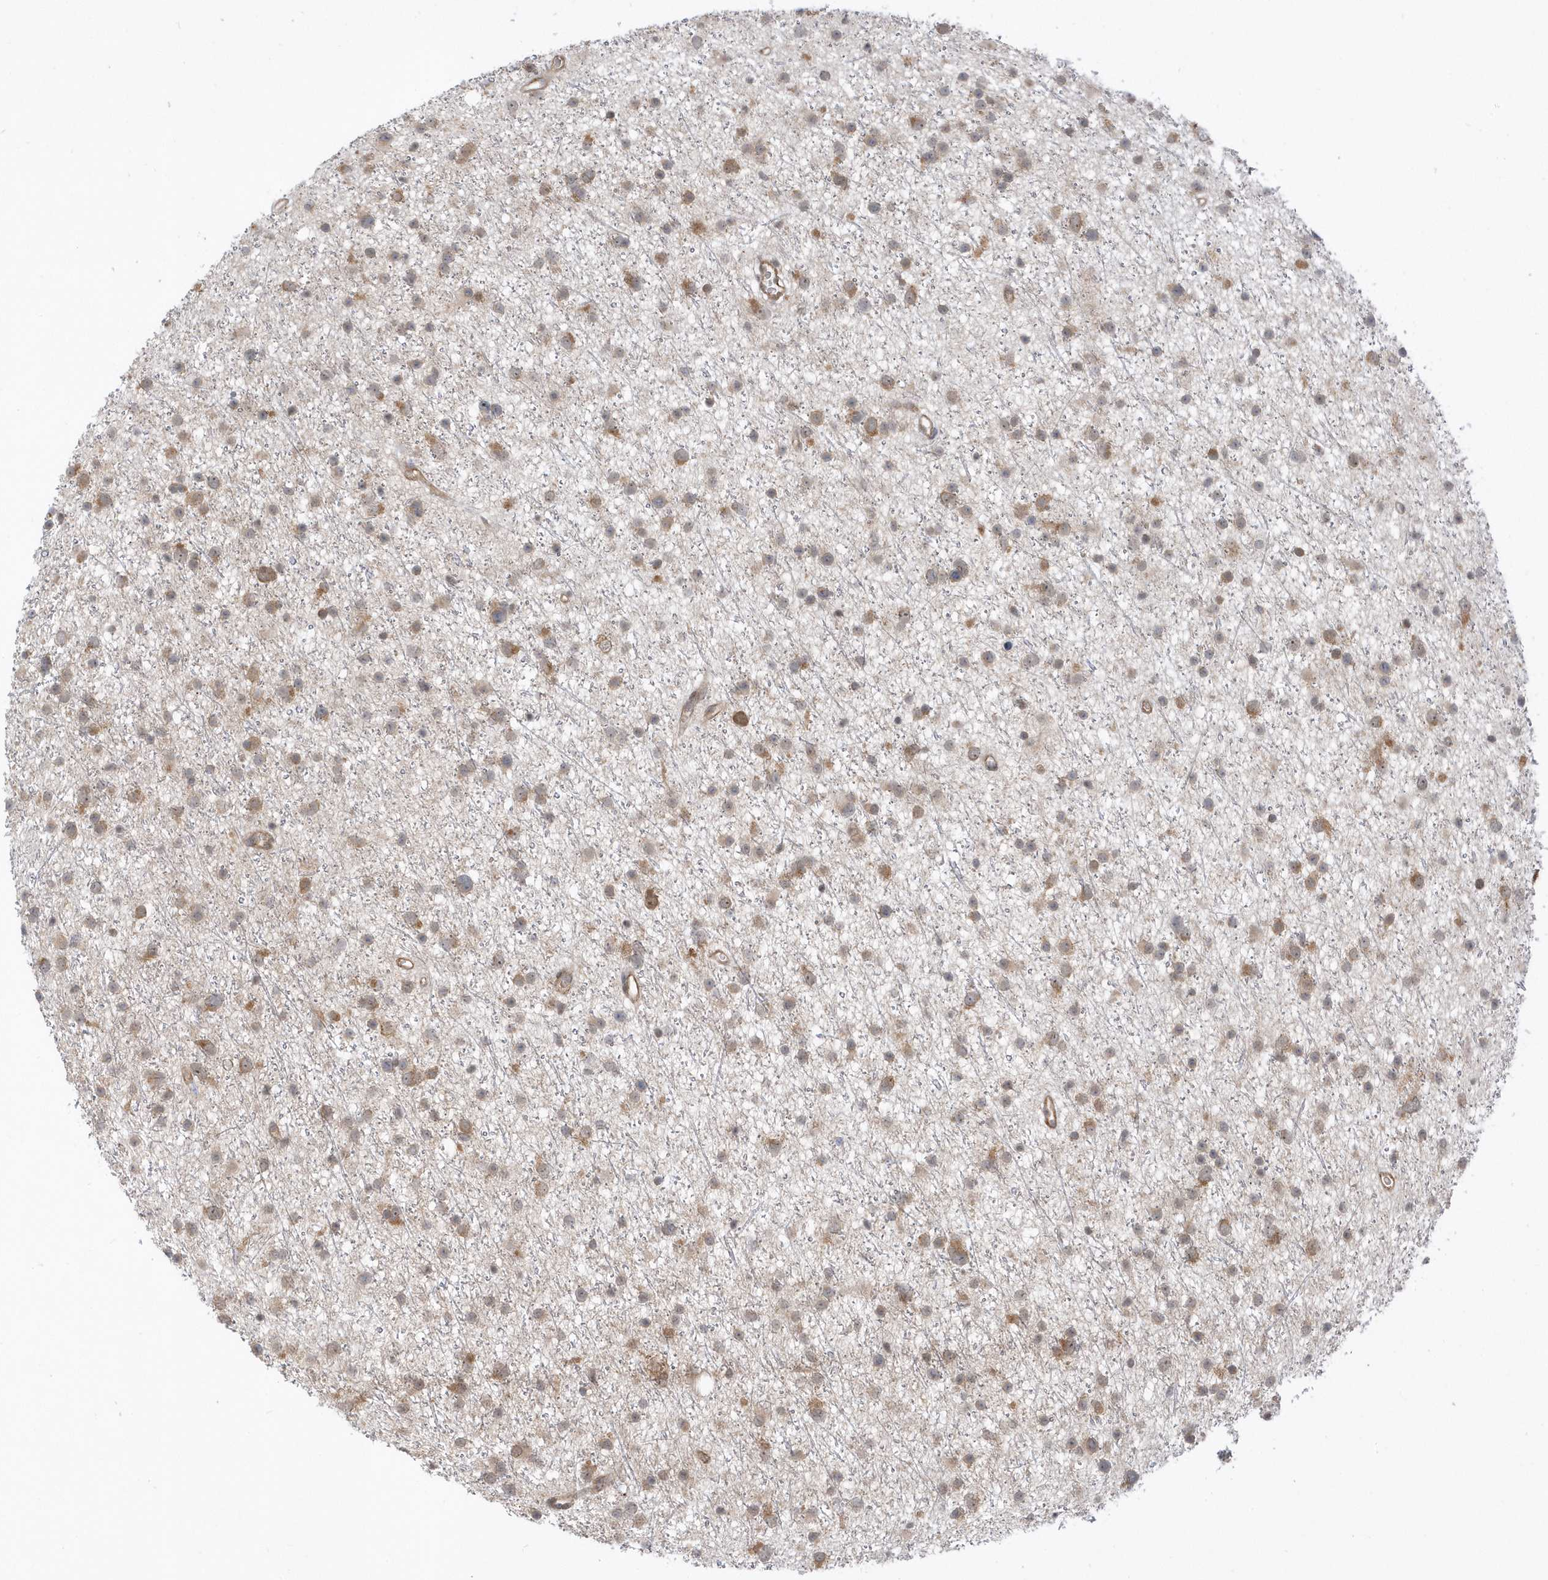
{"staining": {"intensity": "weak", "quantity": "25%-75%", "location": "cytoplasmic/membranous,nuclear"}, "tissue": "glioma", "cell_type": "Tumor cells", "image_type": "cancer", "snomed": [{"axis": "morphology", "description": "Glioma, malignant, Low grade"}, {"axis": "topography", "description": "Cerebral cortex"}], "caption": "High-magnification brightfield microscopy of malignant glioma (low-grade) stained with DAB (brown) and counterstained with hematoxylin (blue). tumor cells exhibit weak cytoplasmic/membranous and nuclear expression is identified in about25%-75% of cells. The protein of interest is shown in brown color, while the nuclei are stained blue.", "gene": "USP53", "patient": {"sex": "female", "age": 39}}